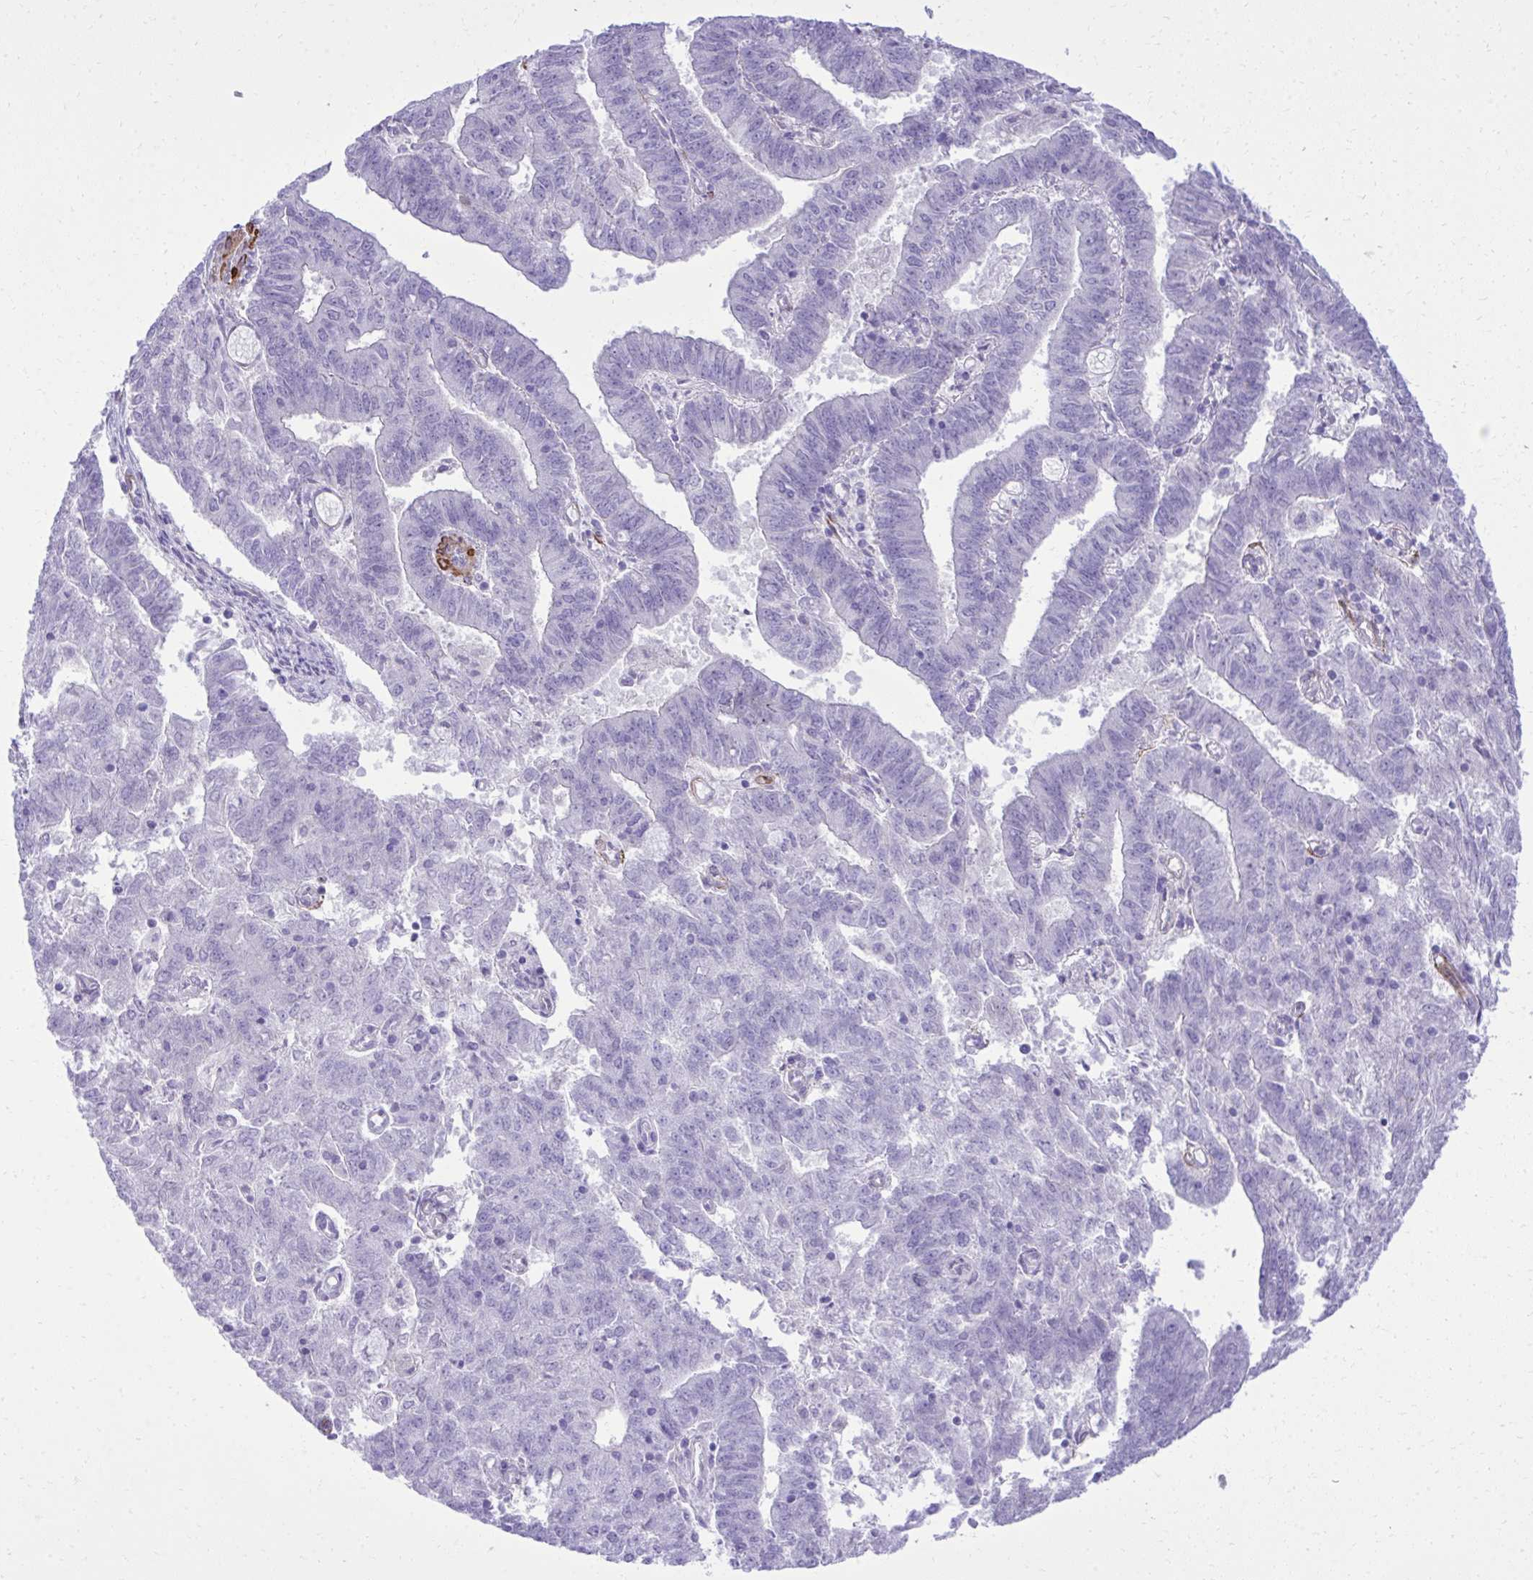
{"staining": {"intensity": "negative", "quantity": "none", "location": "none"}, "tissue": "endometrial cancer", "cell_type": "Tumor cells", "image_type": "cancer", "snomed": [{"axis": "morphology", "description": "Adenocarcinoma, NOS"}, {"axis": "topography", "description": "Endometrium"}], "caption": "Endometrial cancer was stained to show a protein in brown. There is no significant staining in tumor cells.", "gene": "PITPNM3", "patient": {"sex": "female", "age": 82}}